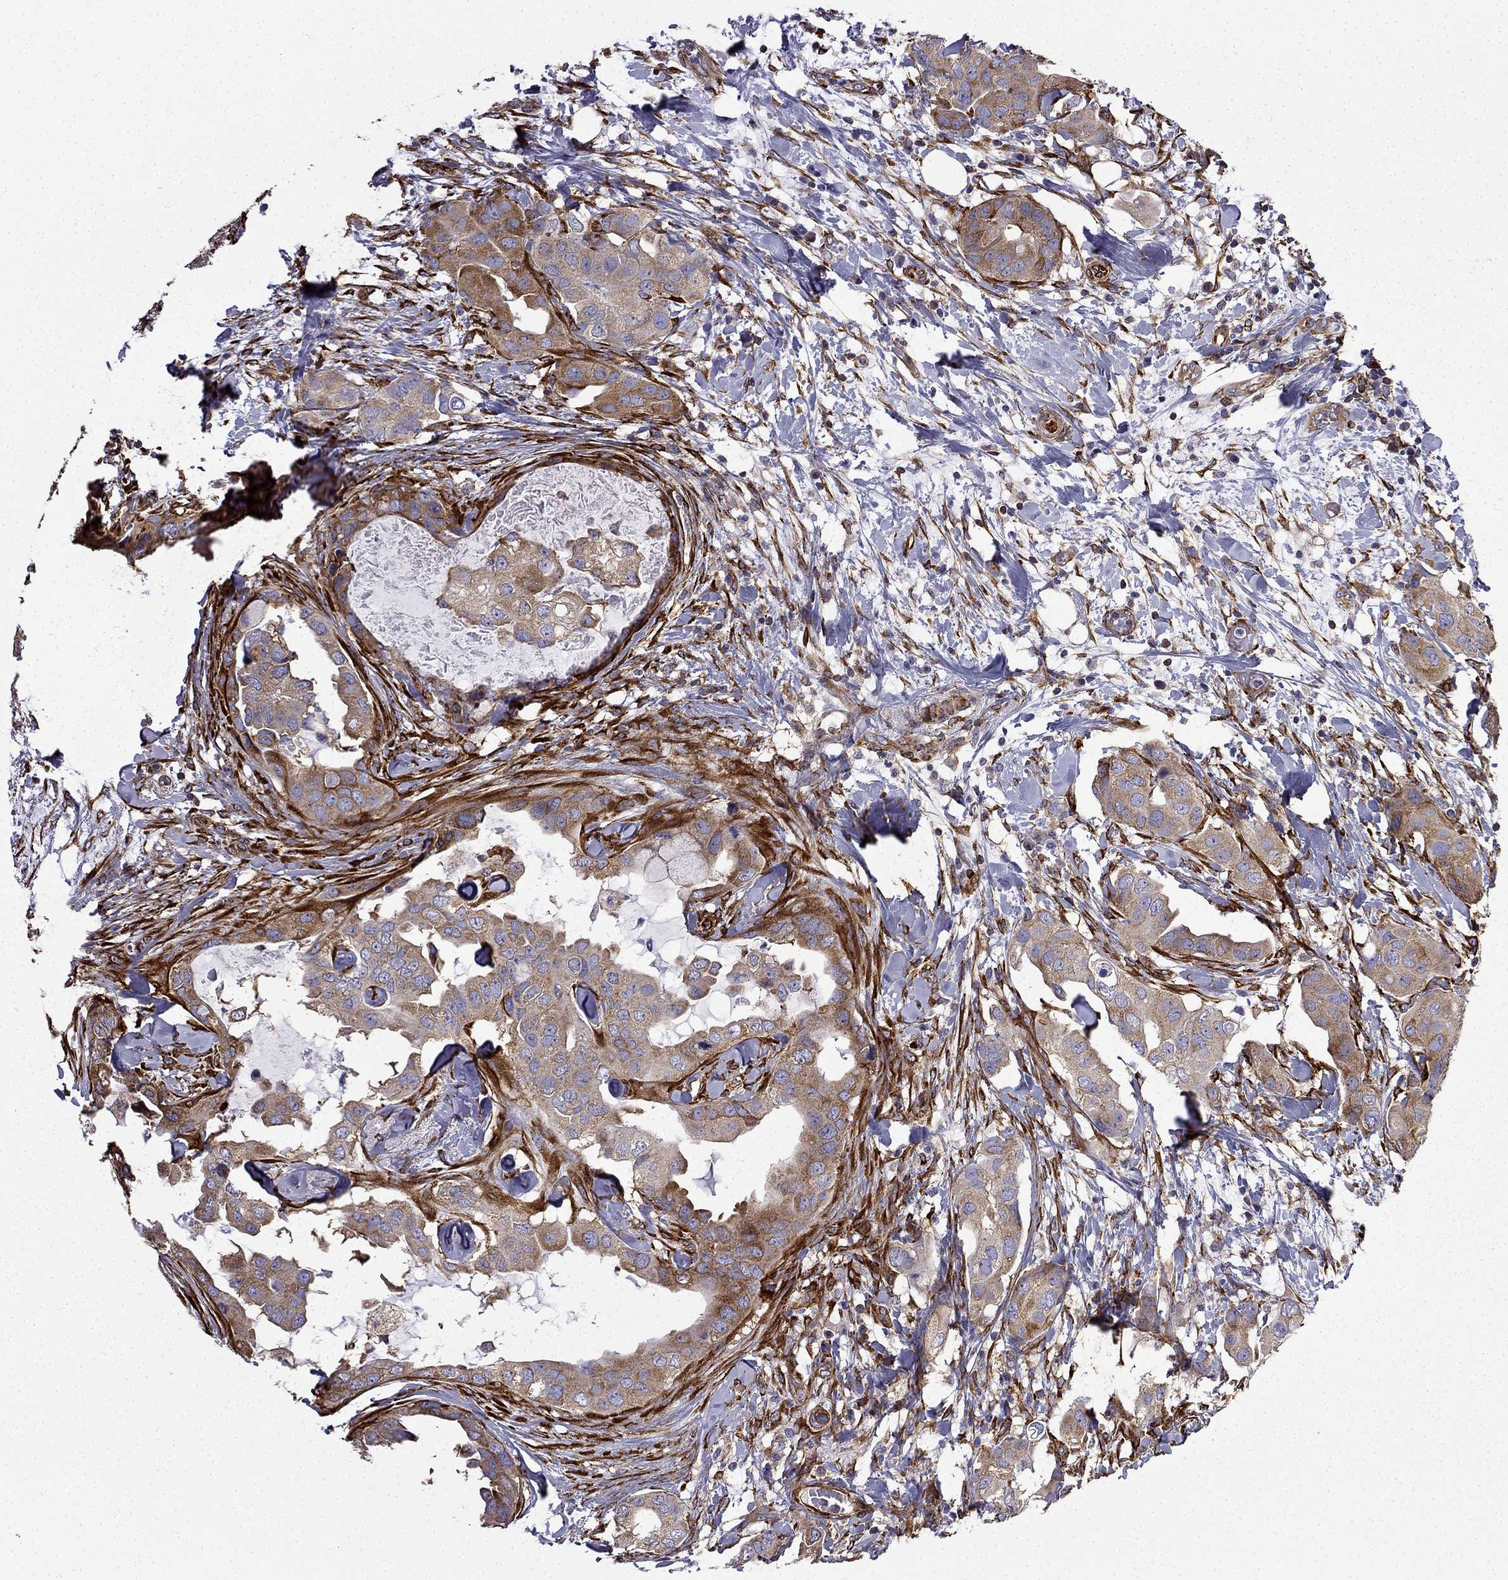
{"staining": {"intensity": "moderate", "quantity": ">75%", "location": "cytoplasmic/membranous"}, "tissue": "breast cancer", "cell_type": "Tumor cells", "image_type": "cancer", "snomed": [{"axis": "morphology", "description": "Normal tissue, NOS"}, {"axis": "morphology", "description": "Duct carcinoma"}, {"axis": "topography", "description": "Breast"}], "caption": "Protein expression analysis of infiltrating ductal carcinoma (breast) reveals moderate cytoplasmic/membranous positivity in approximately >75% of tumor cells.", "gene": "MAP4", "patient": {"sex": "female", "age": 40}}